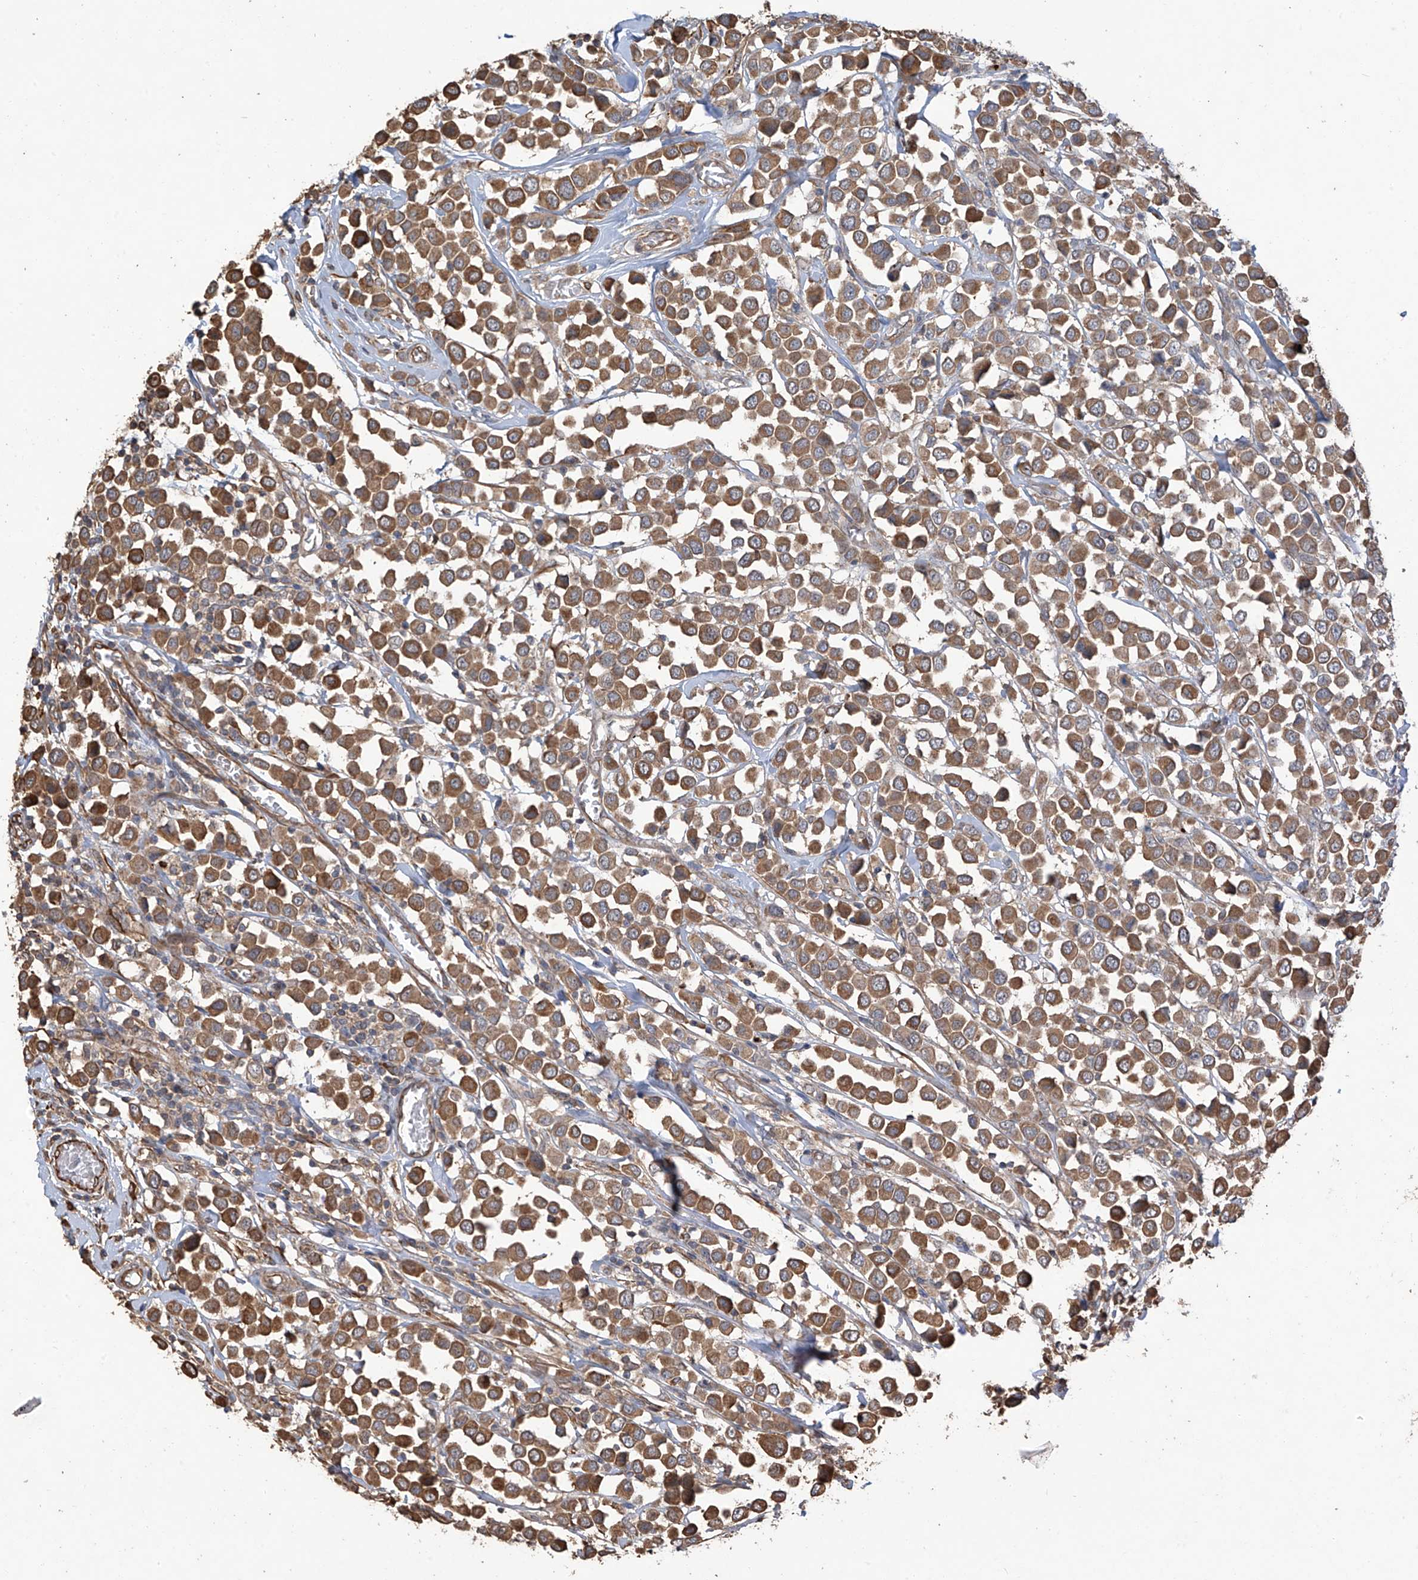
{"staining": {"intensity": "moderate", "quantity": ">75%", "location": "cytoplasmic/membranous"}, "tissue": "breast cancer", "cell_type": "Tumor cells", "image_type": "cancer", "snomed": [{"axis": "morphology", "description": "Duct carcinoma"}, {"axis": "topography", "description": "Breast"}], "caption": "Breast cancer (invasive ductal carcinoma) stained with a protein marker shows moderate staining in tumor cells.", "gene": "AGBL5", "patient": {"sex": "female", "age": 61}}